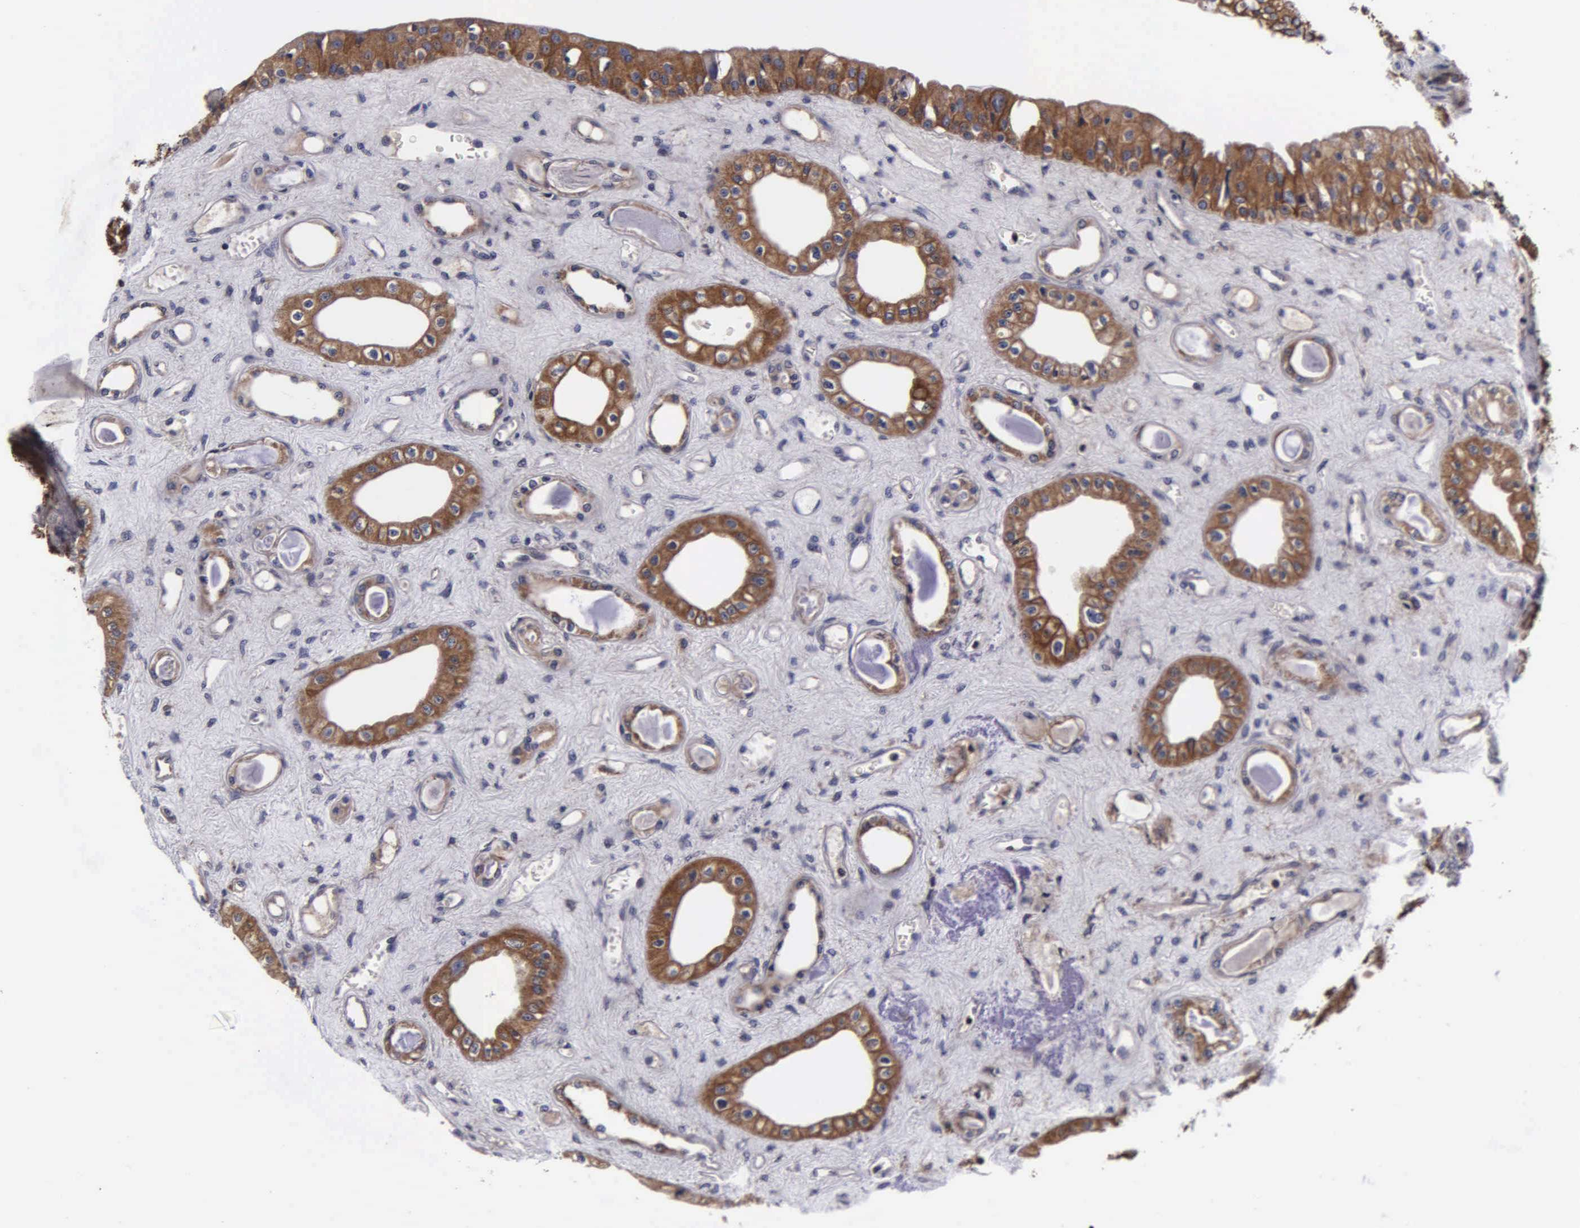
{"staining": {"intensity": "strong", "quantity": ">75%", "location": "cytoplasmic/membranous"}, "tissue": "urinary bladder", "cell_type": "Urothelial cells", "image_type": "normal", "snomed": [{"axis": "morphology", "description": "Normal tissue, NOS"}, {"axis": "topography", "description": "Kidney"}, {"axis": "topography", "description": "Urinary bladder"}], "caption": "Protein expression analysis of unremarkable urinary bladder shows strong cytoplasmic/membranous staining in approximately >75% of urothelial cells. The staining was performed using DAB, with brown indicating positive protein expression. Nuclei are stained blue with hematoxylin.", "gene": "PSMA3", "patient": {"sex": "male", "age": 67}}